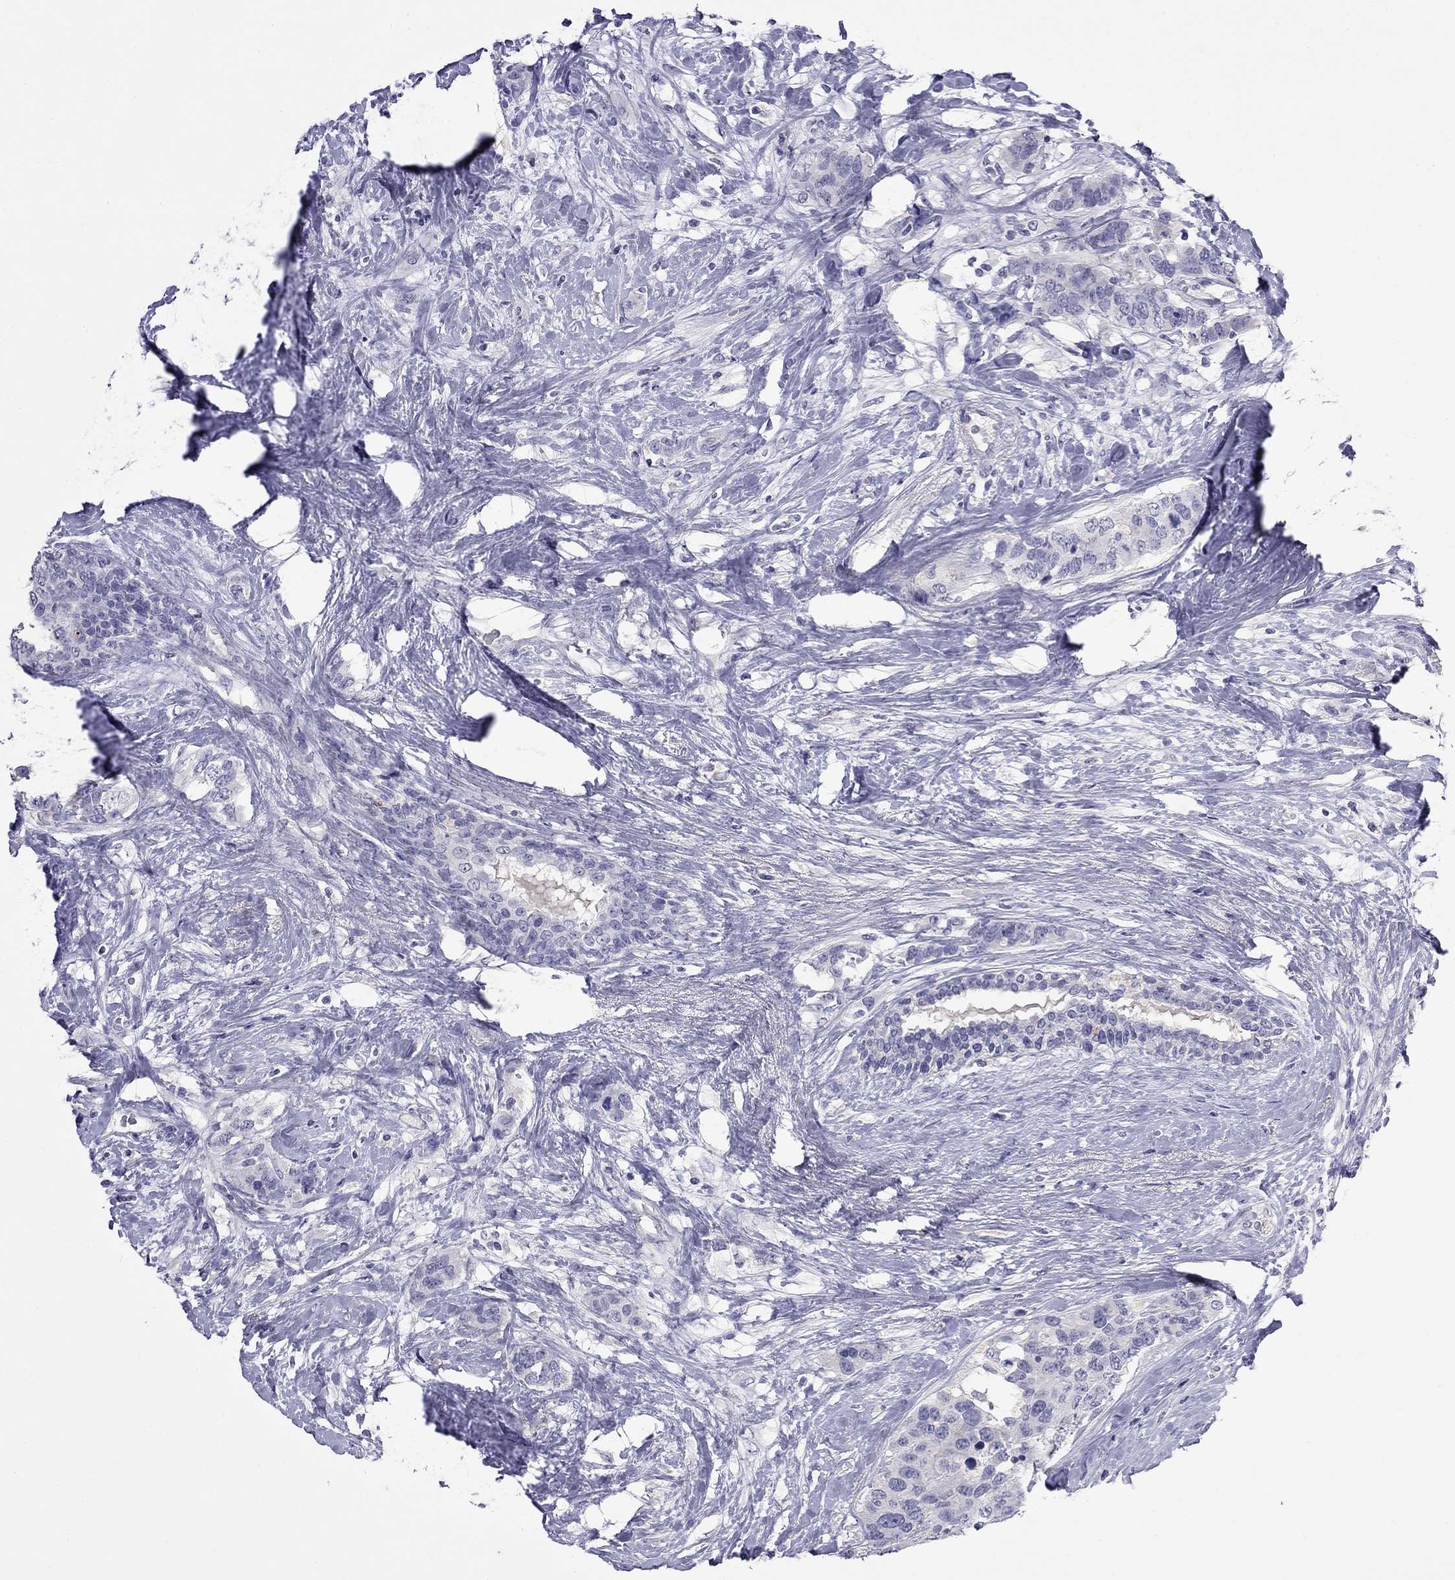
{"staining": {"intensity": "negative", "quantity": "none", "location": "none"}, "tissue": "breast cancer", "cell_type": "Tumor cells", "image_type": "cancer", "snomed": [{"axis": "morphology", "description": "Lobular carcinoma"}, {"axis": "topography", "description": "Breast"}], "caption": "Human breast cancer stained for a protein using immunohistochemistry (IHC) reveals no staining in tumor cells.", "gene": "CFAP91", "patient": {"sex": "female", "age": 59}}